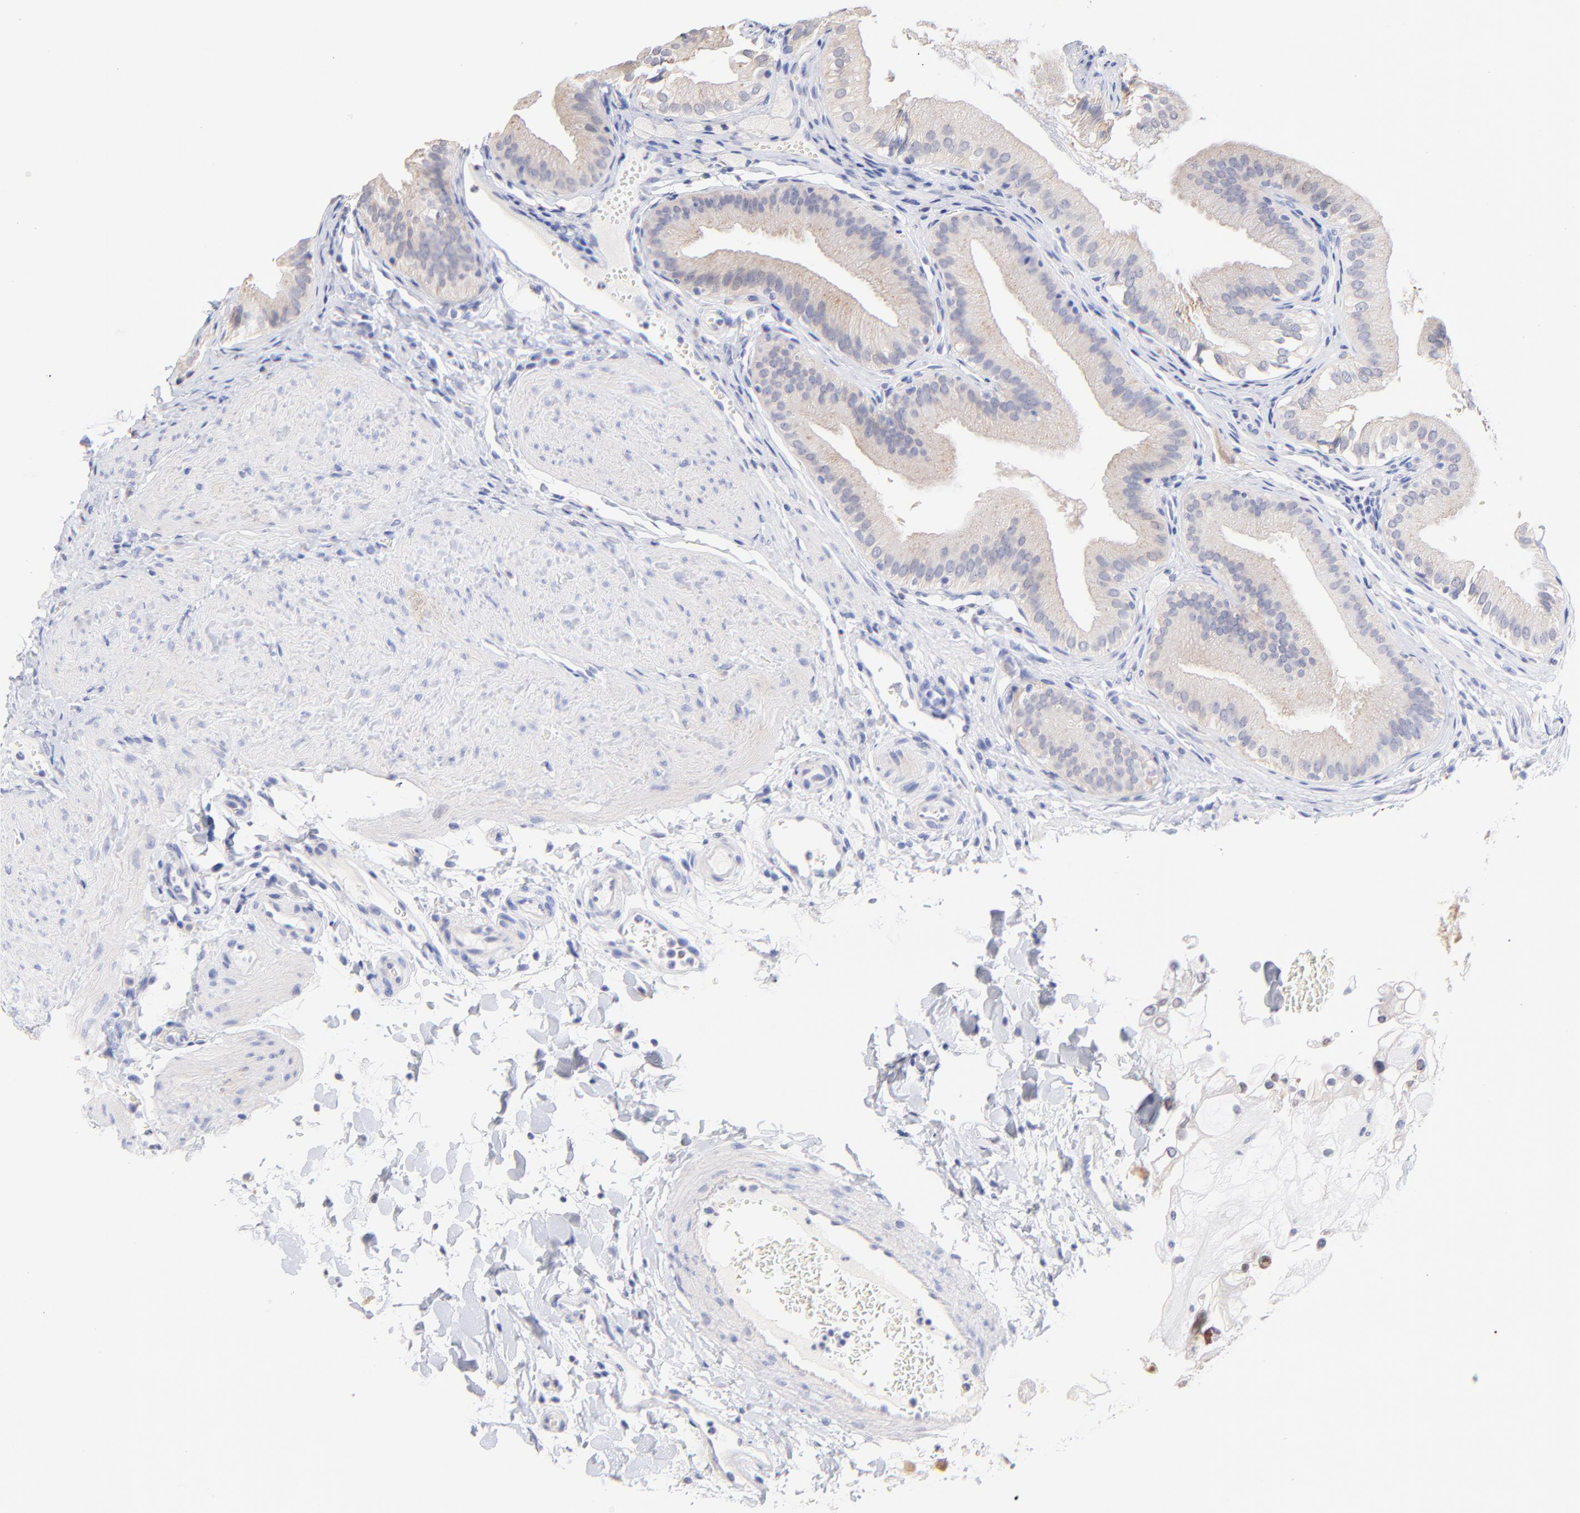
{"staining": {"intensity": "weak", "quantity": ">75%", "location": "cytoplasmic/membranous"}, "tissue": "gallbladder", "cell_type": "Glandular cells", "image_type": "normal", "snomed": [{"axis": "morphology", "description": "Normal tissue, NOS"}, {"axis": "topography", "description": "Gallbladder"}], "caption": "Immunohistochemical staining of benign gallbladder reveals >75% levels of weak cytoplasmic/membranous protein staining in about >75% of glandular cells. (IHC, brightfield microscopy, high magnification).", "gene": "CFAP57", "patient": {"sex": "female", "age": 24}}